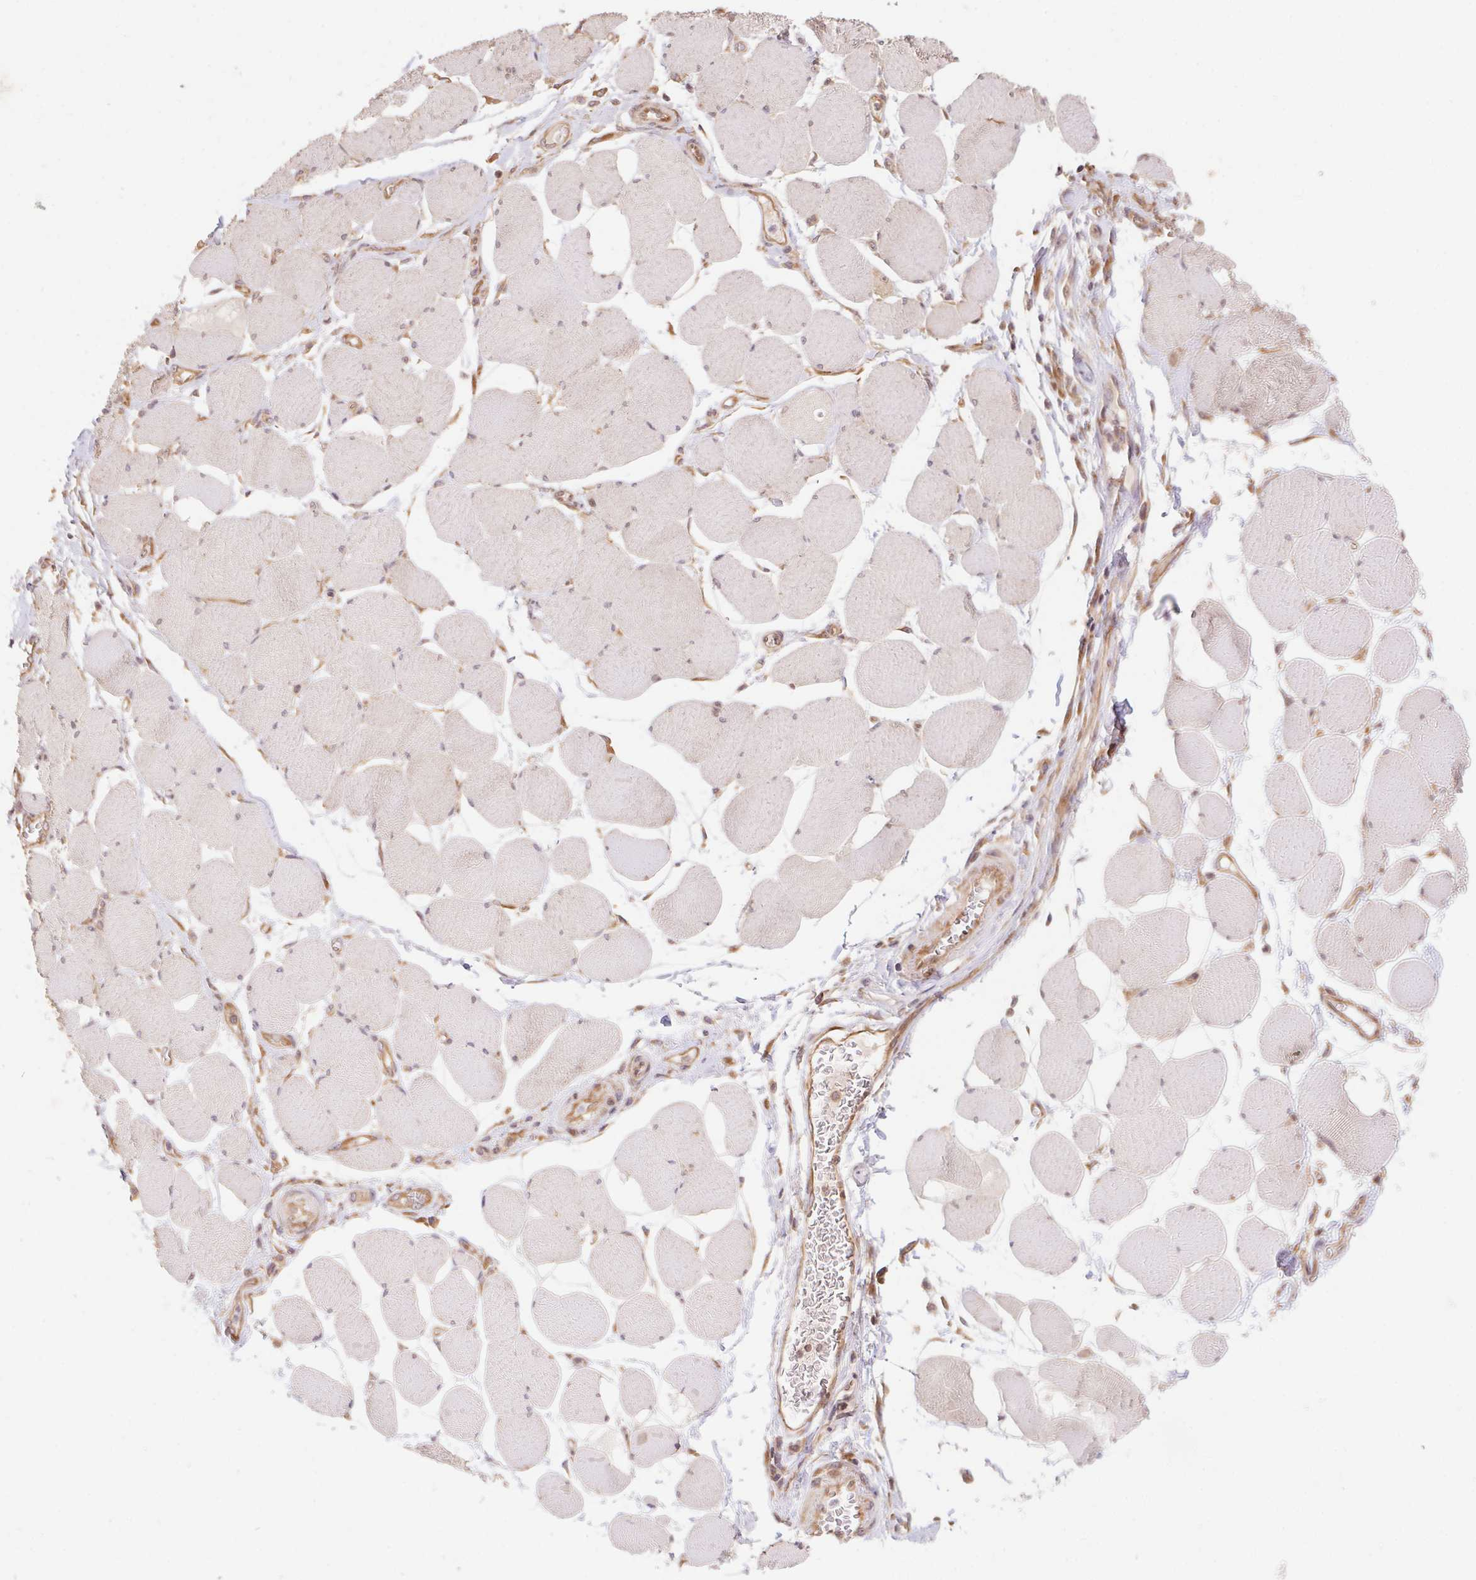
{"staining": {"intensity": "weak", "quantity": "<25%", "location": "cytoplasmic/membranous"}, "tissue": "skeletal muscle", "cell_type": "Myocytes", "image_type": "normal", "snomed": [{"axis": "morphology", "description": "Normal tissue, NOS"}, {"axis": "topography", "description": "Skeletal muscle"}], "caption": "High magnification brightfield microscopy of unremarkable skeletal muscle stained with DAB (3,3'-diaminobenzidine) (brown) and counterstained with hematoxylin (blue): myocytes show no significant staining.", "gene": "RPL27A", "patient": {"sex": "female", "age": 75}}